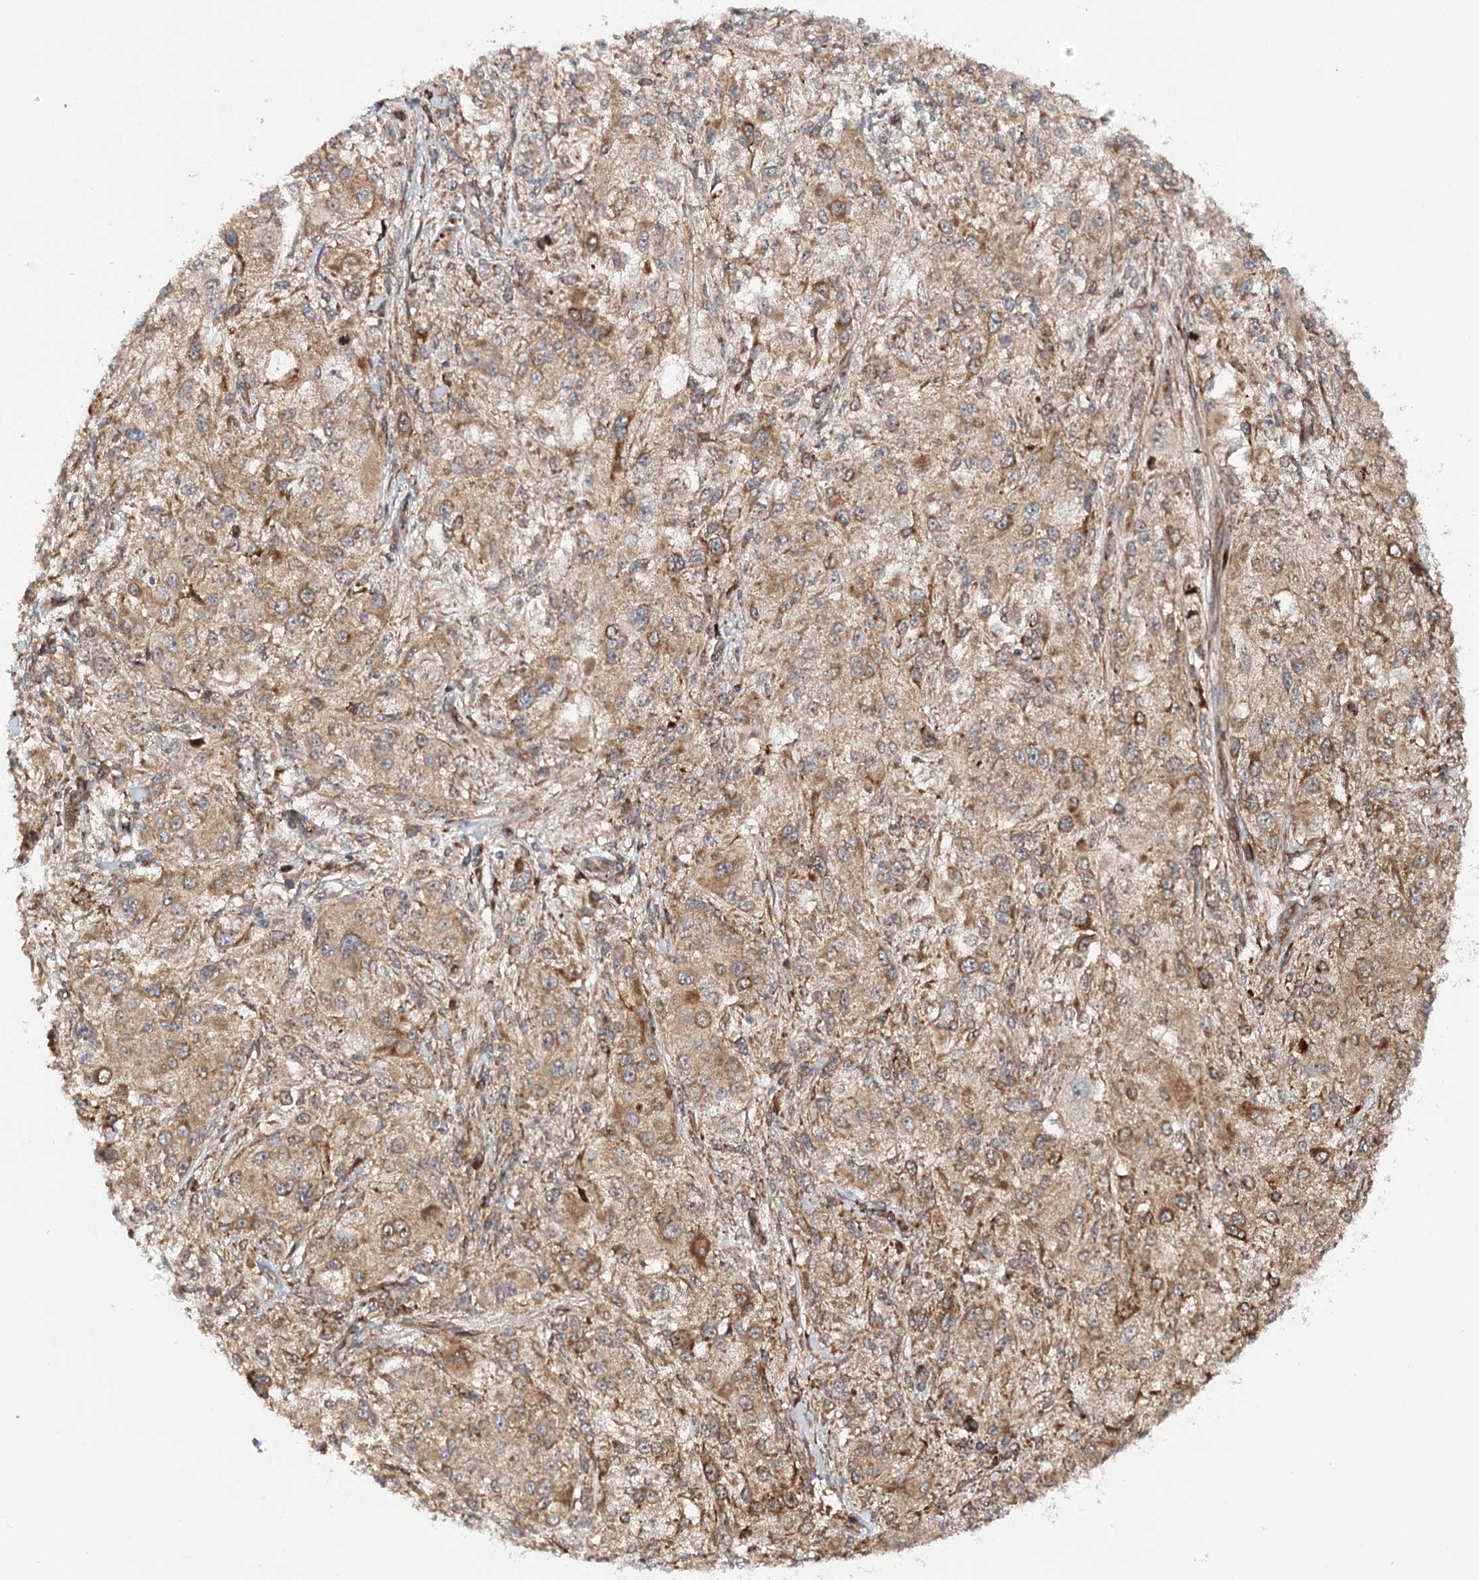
{"staining": {"intensity": "moderate", "quantity": ">75%", "location": "cytoplasmic/membranous"}, "tissue": "melanoma", "cell_type": "Tumor cells", "image_type": "cancer", "snomed": [{"axis": "morphology", "description": "Necrosis, NOS"}, {"axis": "morphology", "description": "Malignant melanoma, NOS"}, {"axis": "topography", "description": "Skin"}], "caption": "This is an image of immunohistochemistry staining of melanoma, which shows moderate expression in the cytoplasmic/membranous of tumor cells.", "gene": "MKNK1", "patient": {"sex": "female", "age": 87}}